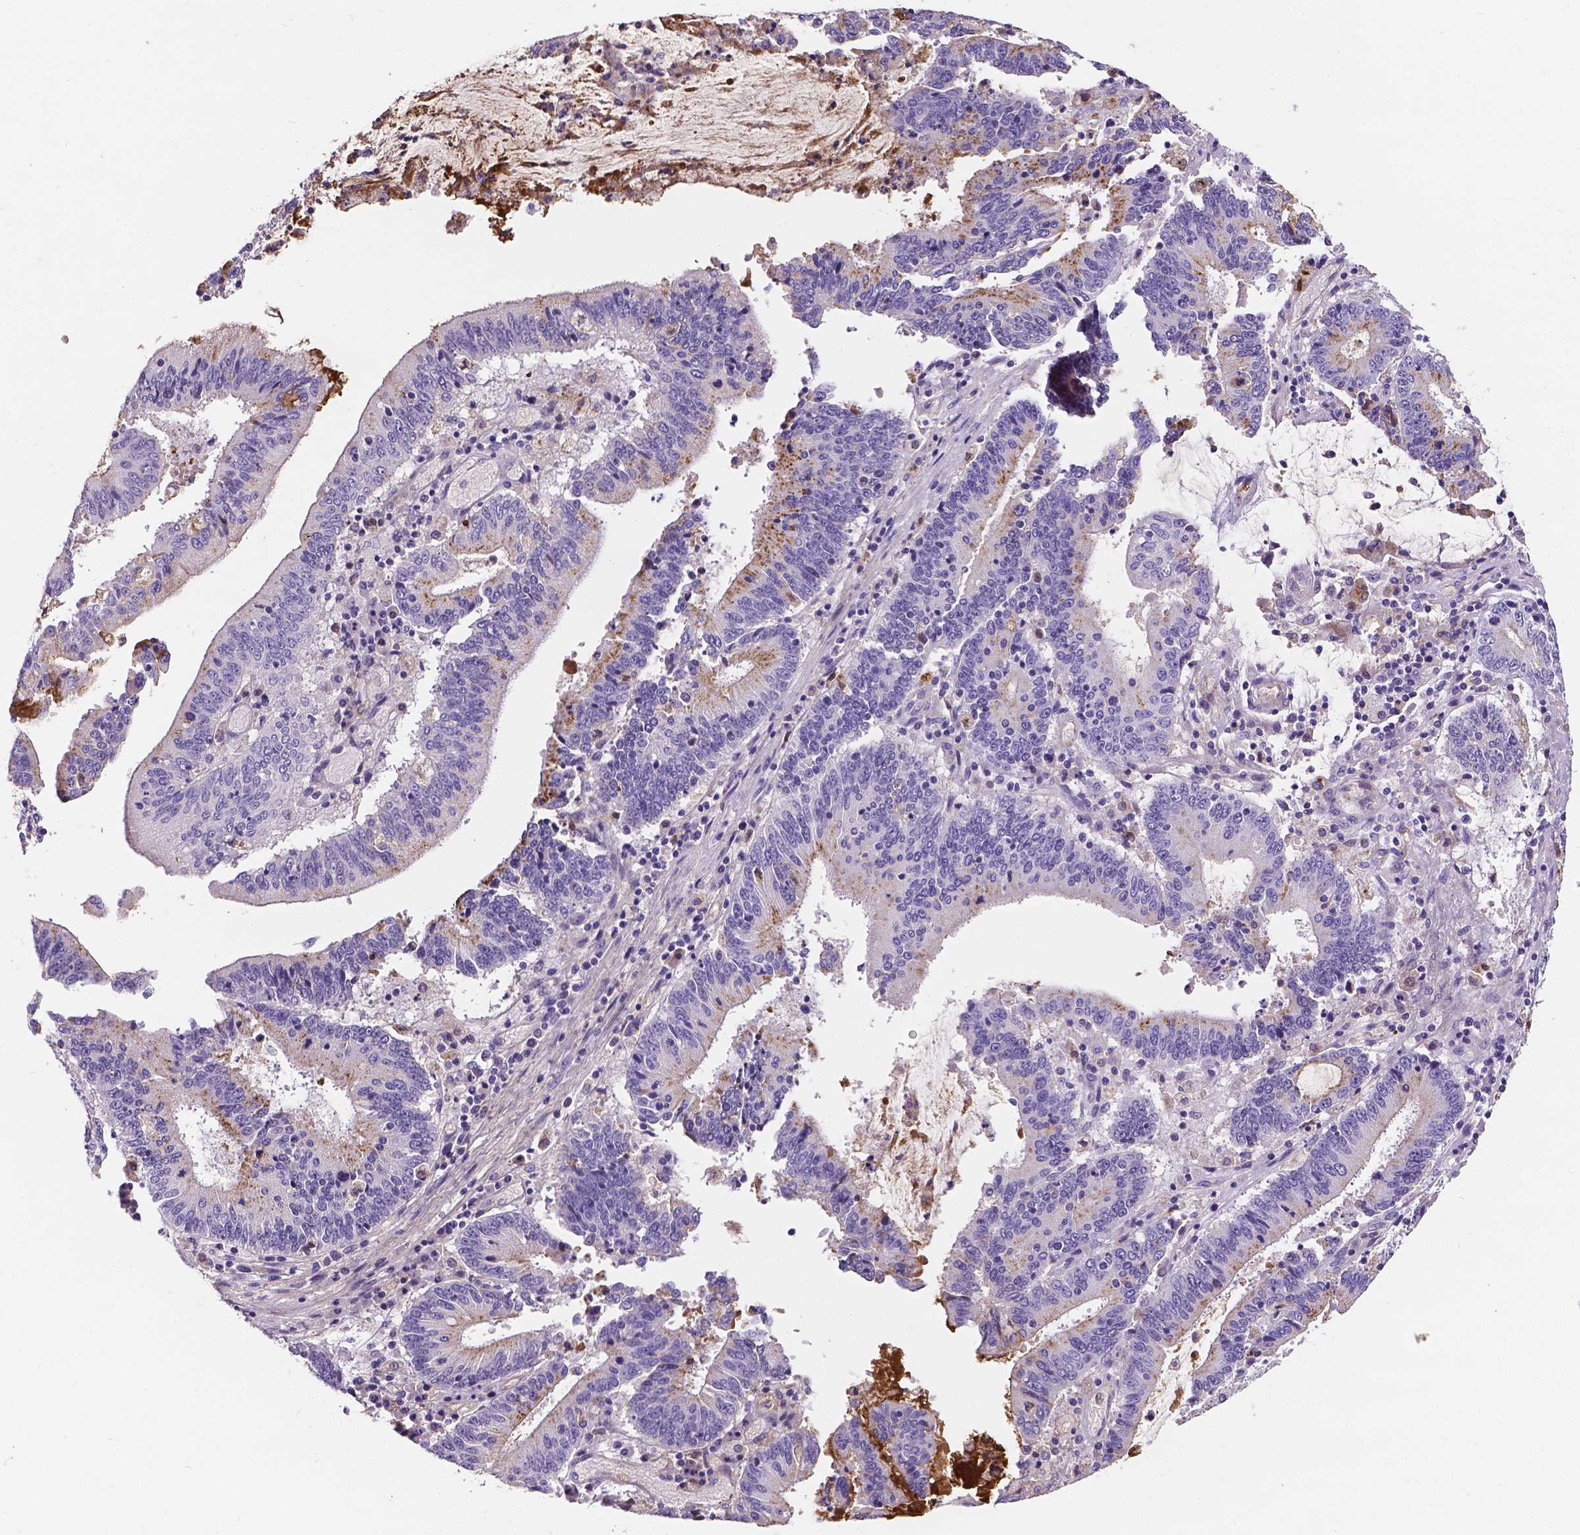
{"staining": {"intensity": "weak", "quantity": "<25%", "location": "cytoplasmic/membranous"}, "tissue": "stomach cancer", "cell_type": "Tumor cells", "image_type": "cancer", "snomed": [{"axis": "morphology", "description": "Adenocarcinoma, NOS"}, {"axis": "topography", "description": "Stomach, upper"}], "caption": "Tumor cells are negative for brown protein staining in adenocarcinoma (stomach).", "gene": "APOE", "patient": {"sex": "male", "age": 68}}